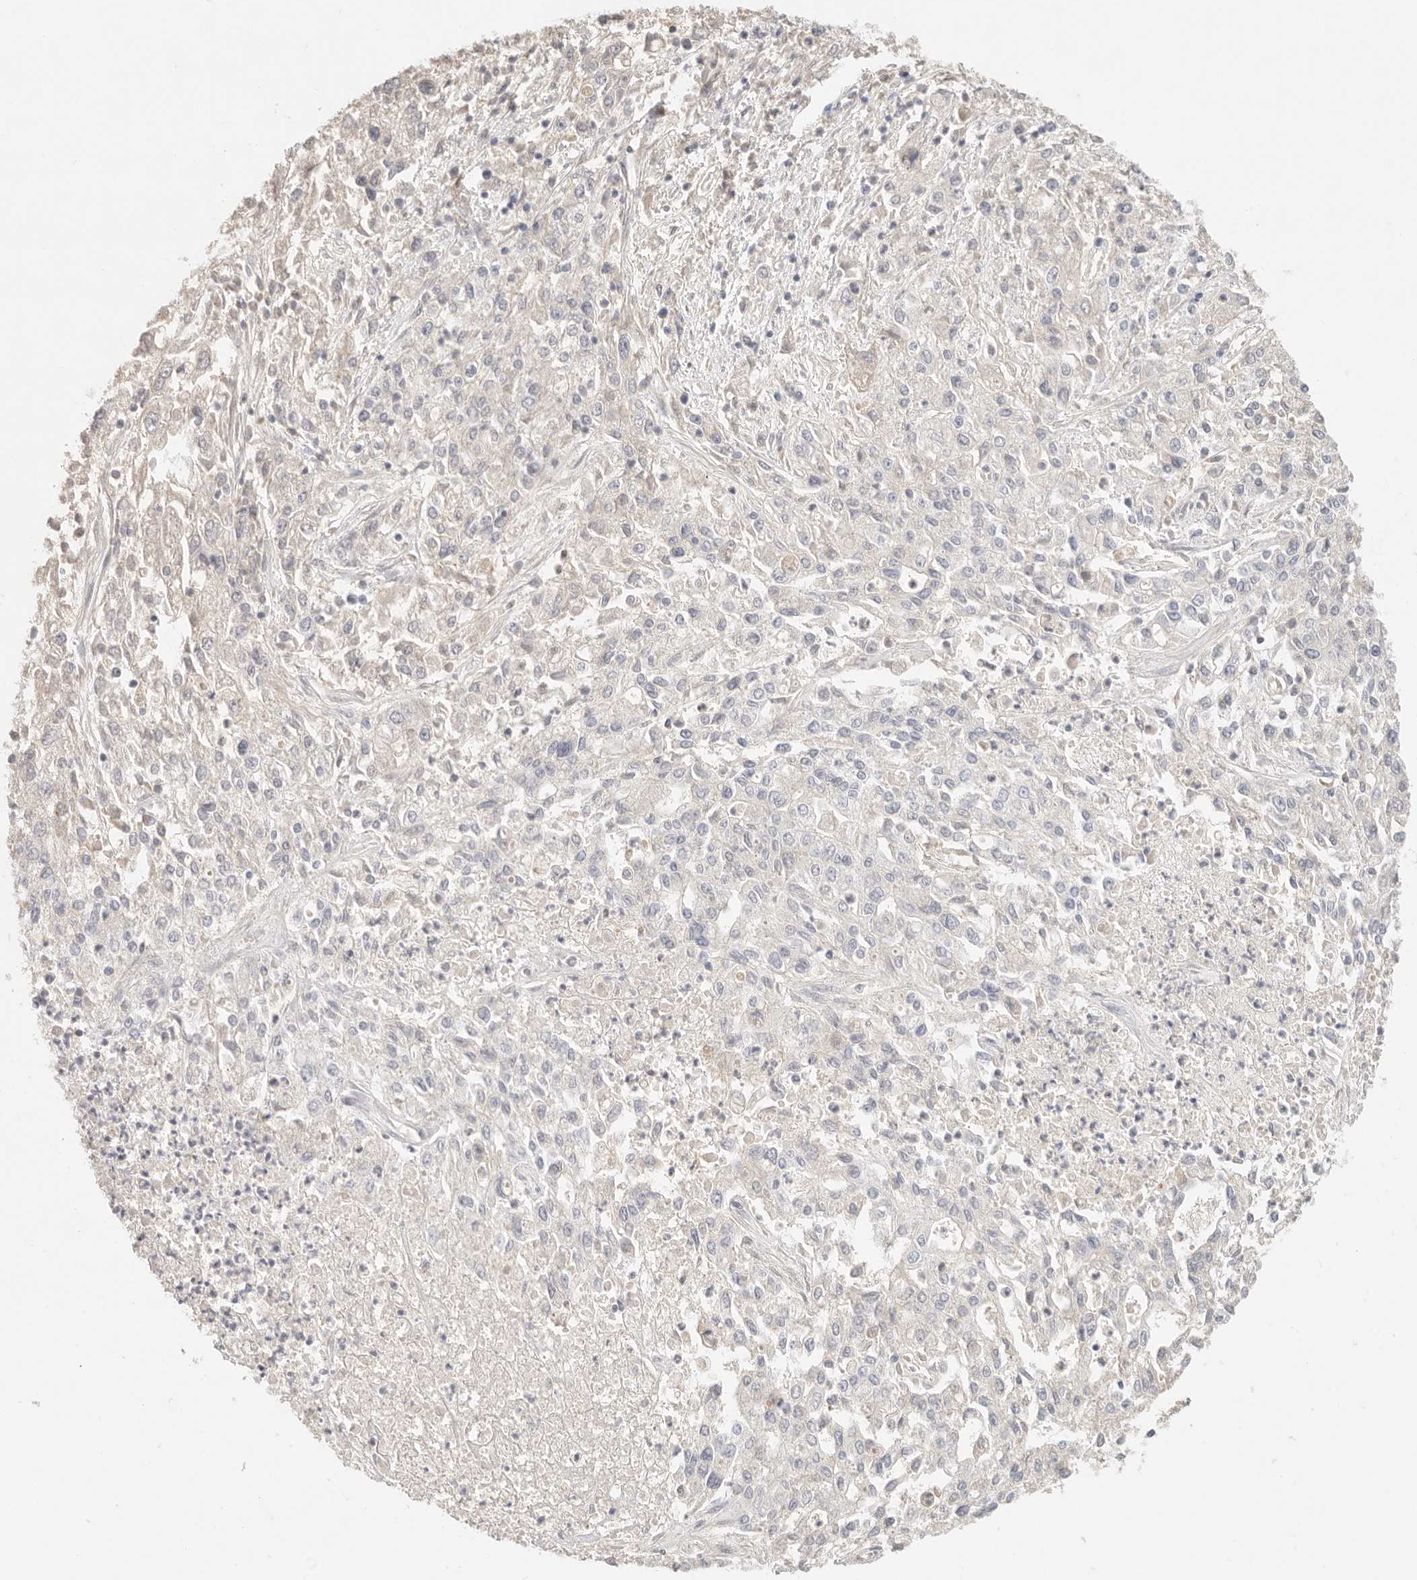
{"staining": {"intensity": "negative", "quantity": "none", "location": "none"}, "tissue": "endometrial cancer", "cell_type": "Tumor cells", "image_type": "cancer", "snomed": [{"axis": "morphology", "description": "Adenocarcinoma, NOS"}, {"axis": "topography", "description": "Endometrium"}], "caption": "The immunohistochemistry (IHC) histopathology image has no significant positivity in tumor cells of endometrial cancer (adenocarcinoma) tissue.", "gene": "CEP120", "patient": {"sex": "female", "age": 49}}